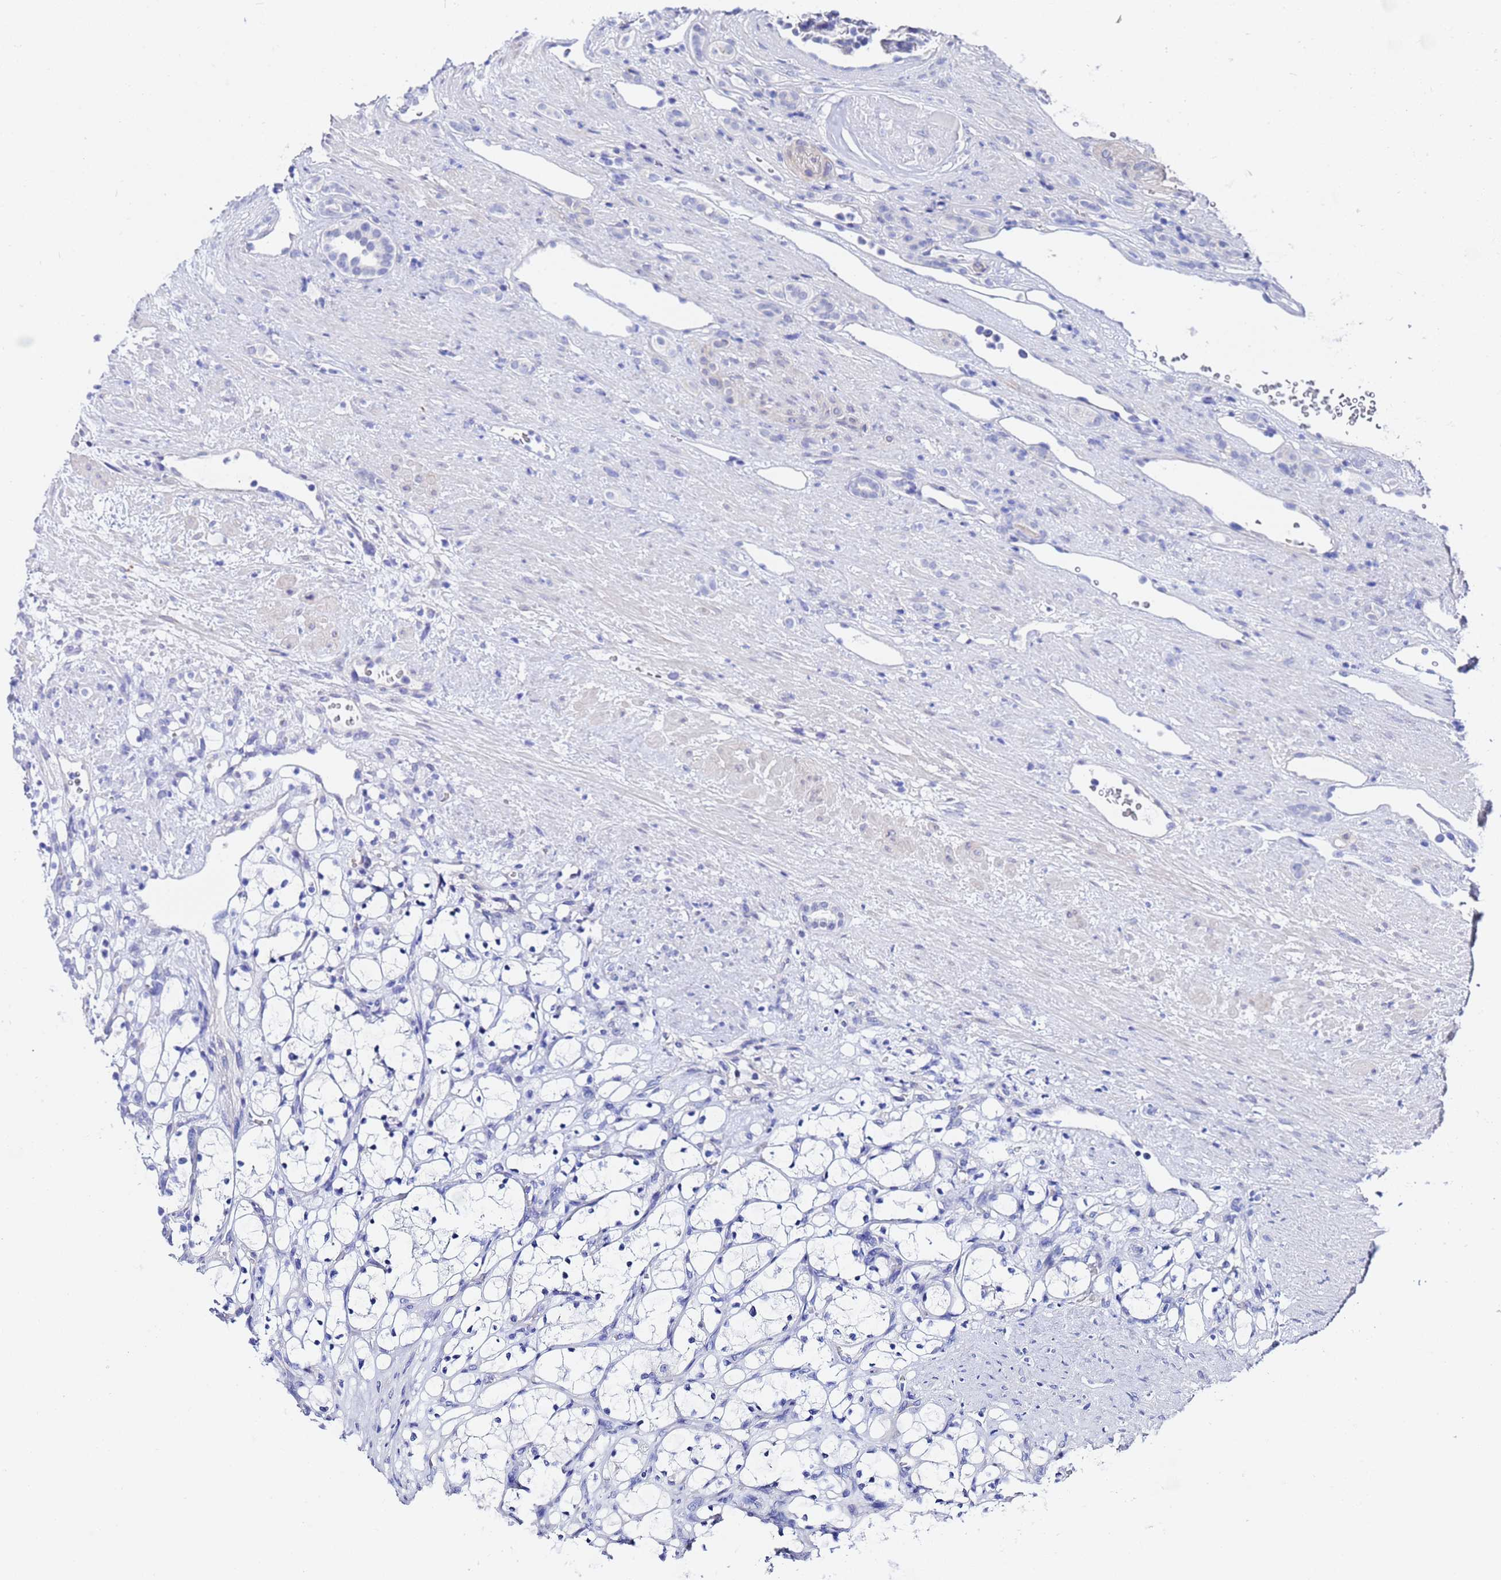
{"staining": {"intensity": "negative", "quantity": "none", "location": "none"}, "tissue": "renal cancer", "cell_type": "Tumor cells", "image_type": "cancer", "snomed": [{"axis": "morphology", "description": "Adenocarcinoma, NOS"}, {"axis": "topography", "description": "Kidney"}], "caption": "Immunohistochemistry photomicrograph of neoplastic tissue: adenocarcinoma (renal) stained with DAB demonstrates no significant protein positivity in tumor cells.", "gene": "ZNF26", "patient": {"sex": "female", "age": 69}}